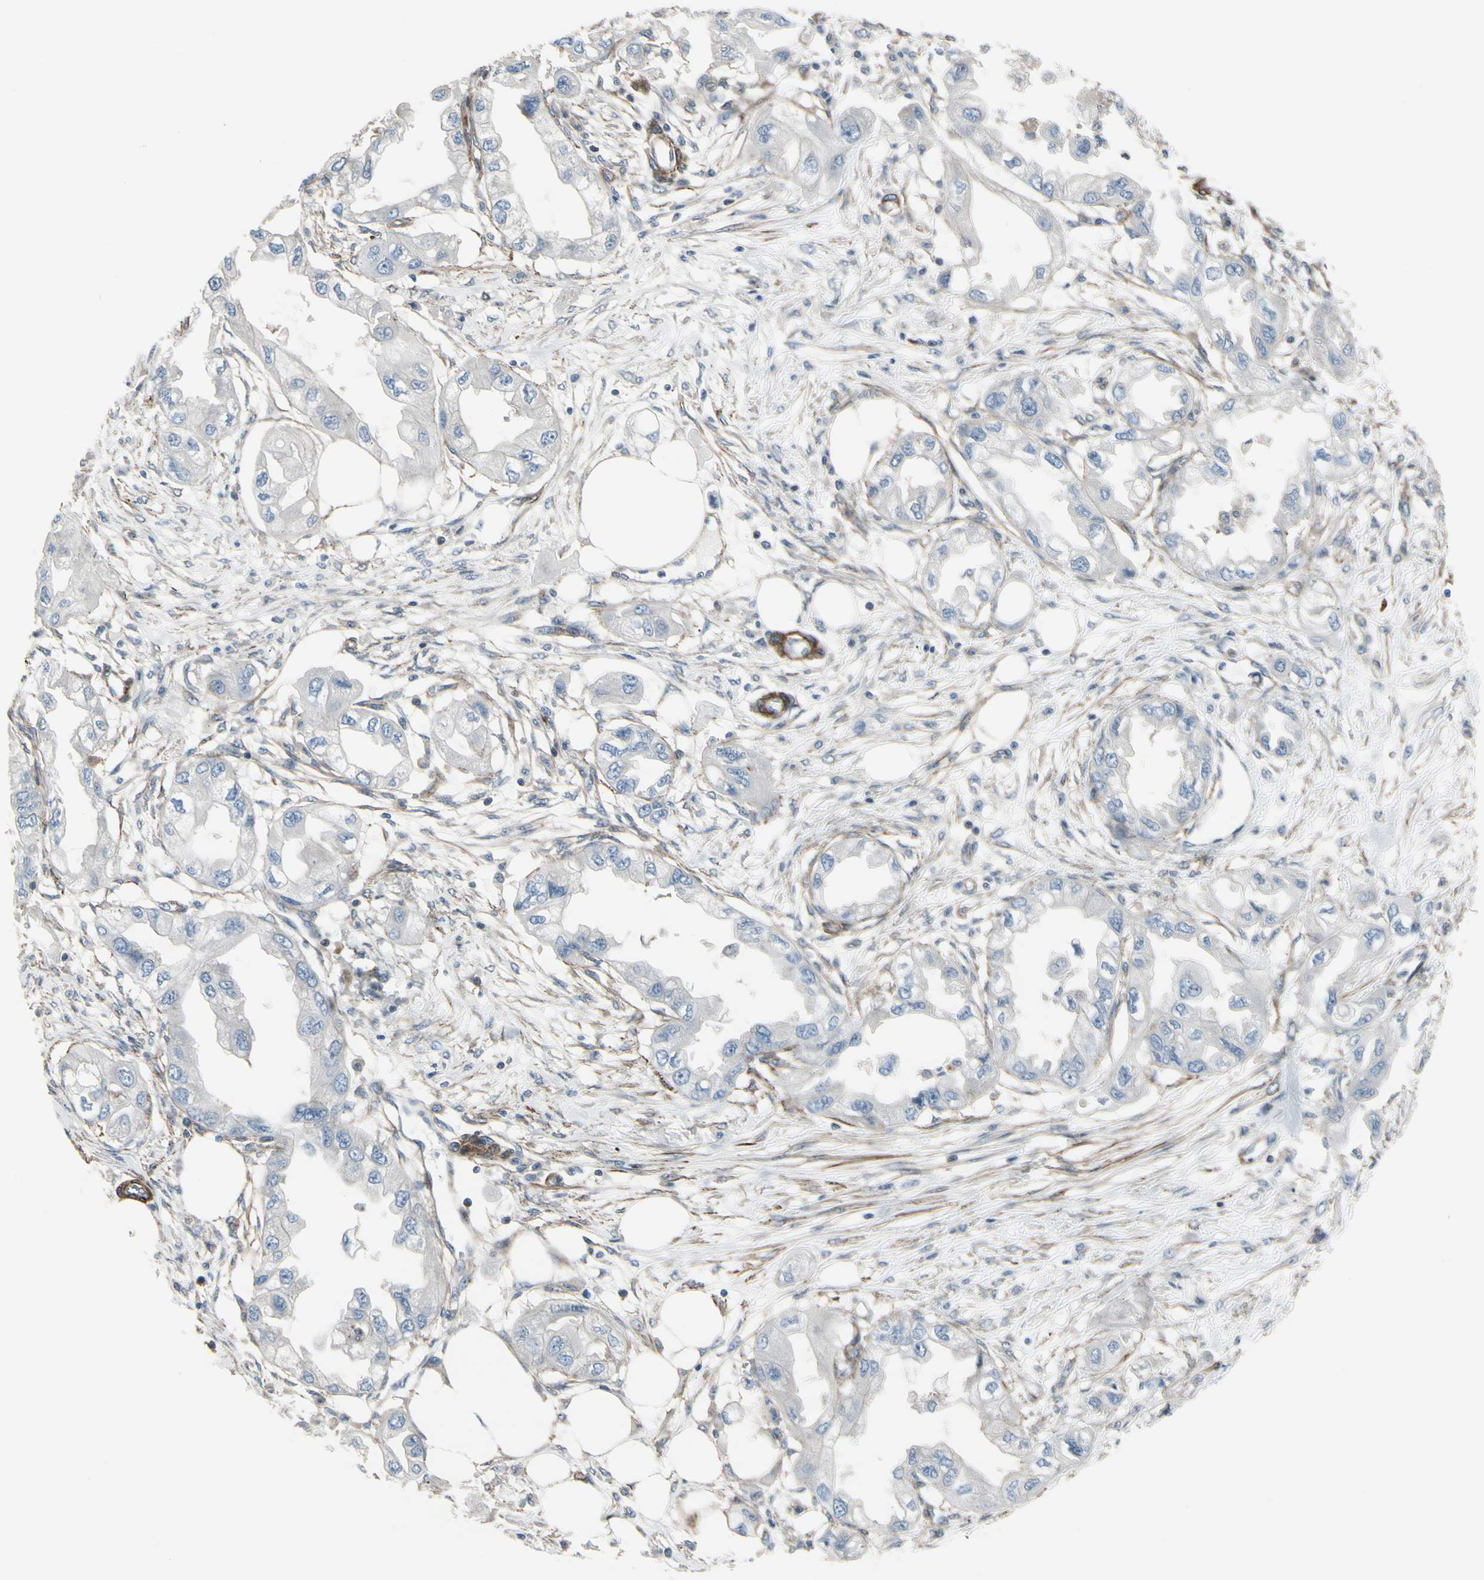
{"staining": {"intensity": "negative", "quantity": "none", "location": "none"}, "tissue": "endometrial cancer", "cell_type": "Tumor cells", "image_type": "cancer", "snomed": [{"axis": "morphology", "description": "Adenocarcinoma, NOS"}, {"axis": "topography", "description": "Endometrium"}], "caption": "DAB (3,3'-diaminobenzidine) immunohistochemical staining of human endometrial adenocarcinoma displays no significant expression in tumor cells.", "gene": "TPM1", "patient": {"sex": "female", "age": 67}}